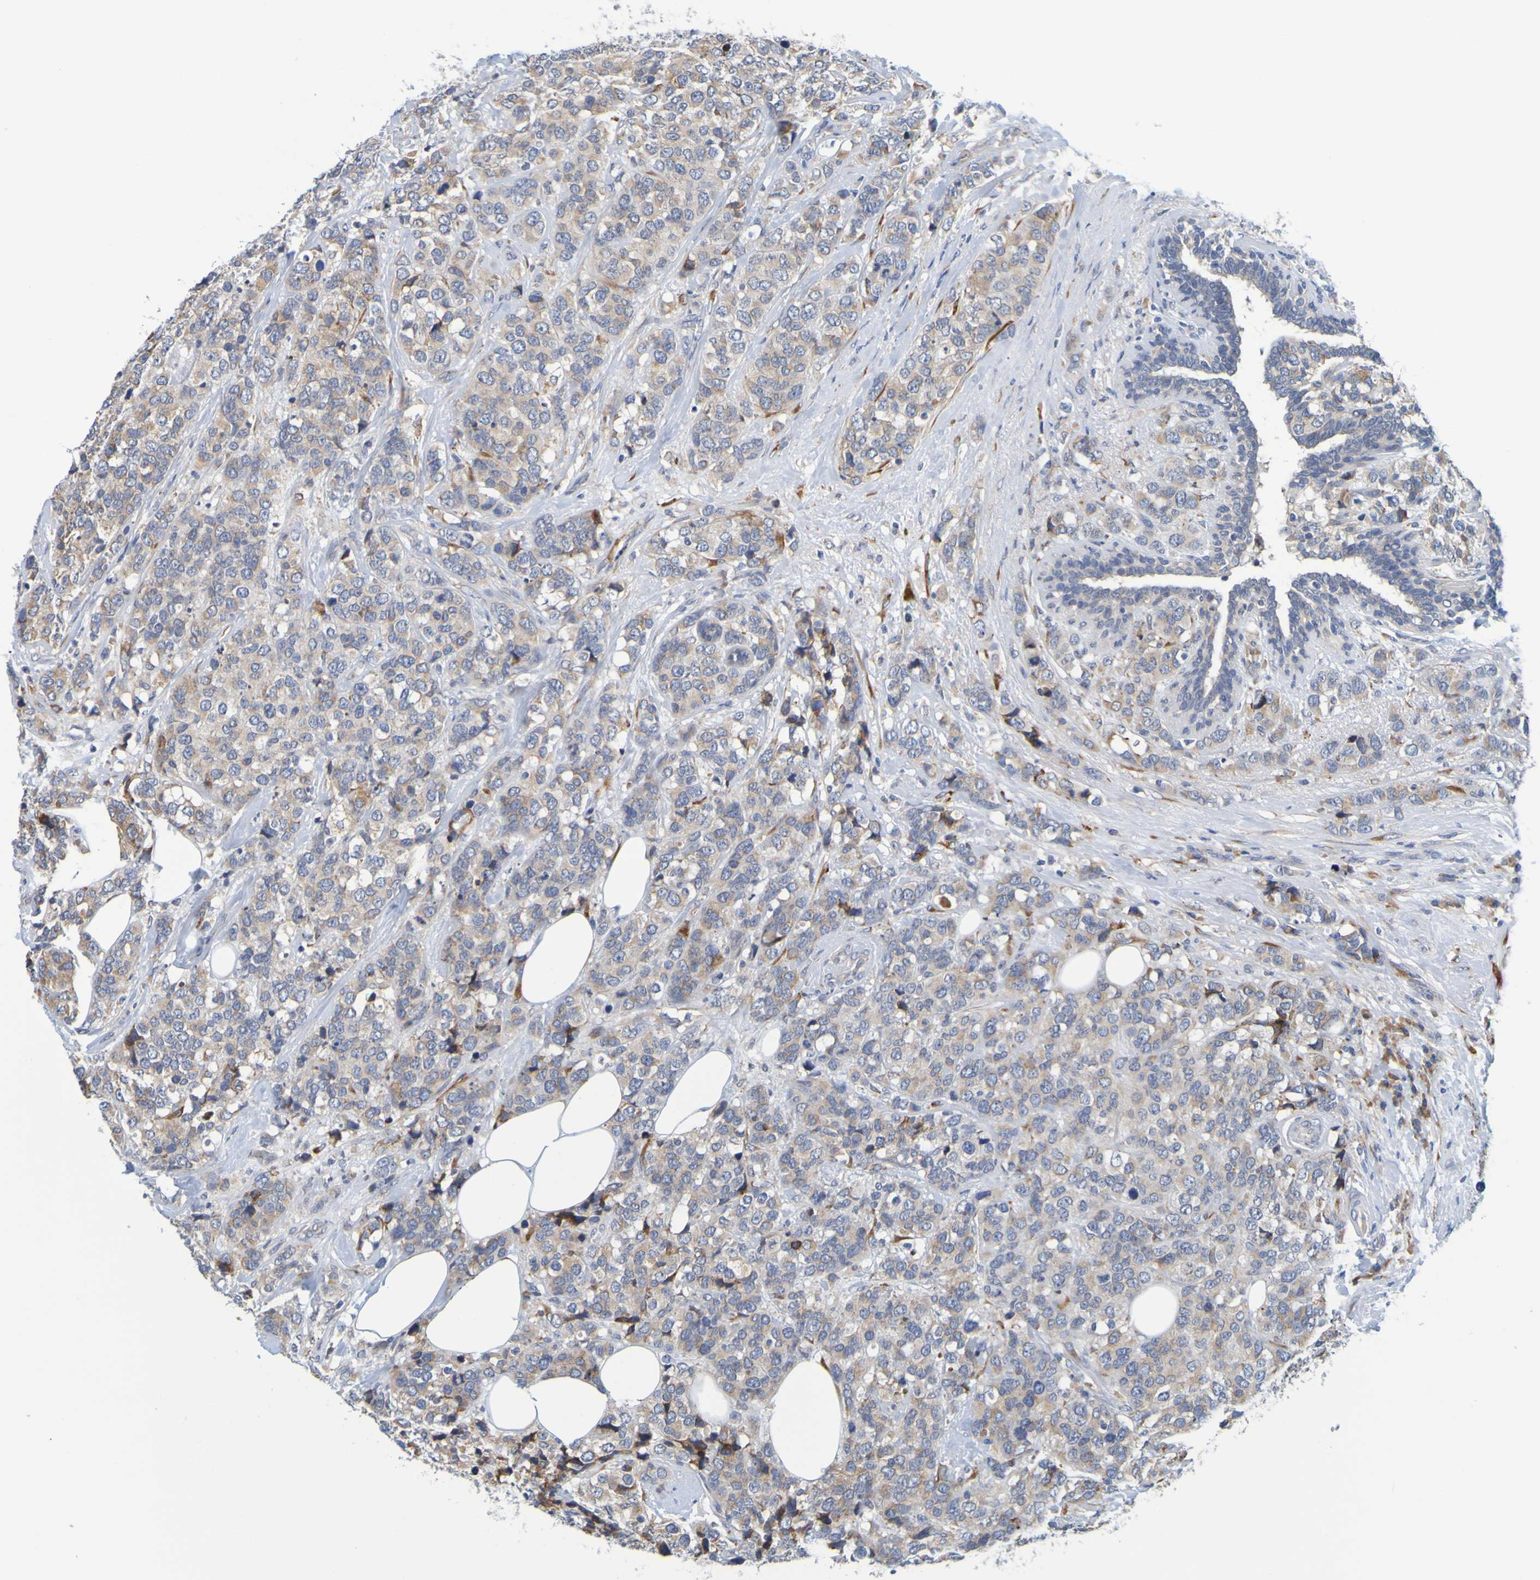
{"staining": {"intensity": "moderate", "quantity": ">75%", "location": "cytoplasmic/membranous"}, "tissue": "breast cancer", "cell_type": "Tumor cells", "image_type": "cancer", "snomed": [{"axis": "morphology", "description": "Lobular carcinoma"}, {"axis": "topography", "description": "Breast"}], "caption": "This image demonstrates lobular carcinoma (breast) stained with IHC to label a protein in brown. The cytoplasmic/membranous of tumor cells show moderate positivity for the protein. Nuclei are counter-stained blue.", "gene": "SIL1", "patient": {"sex": "female", "age": 59}}